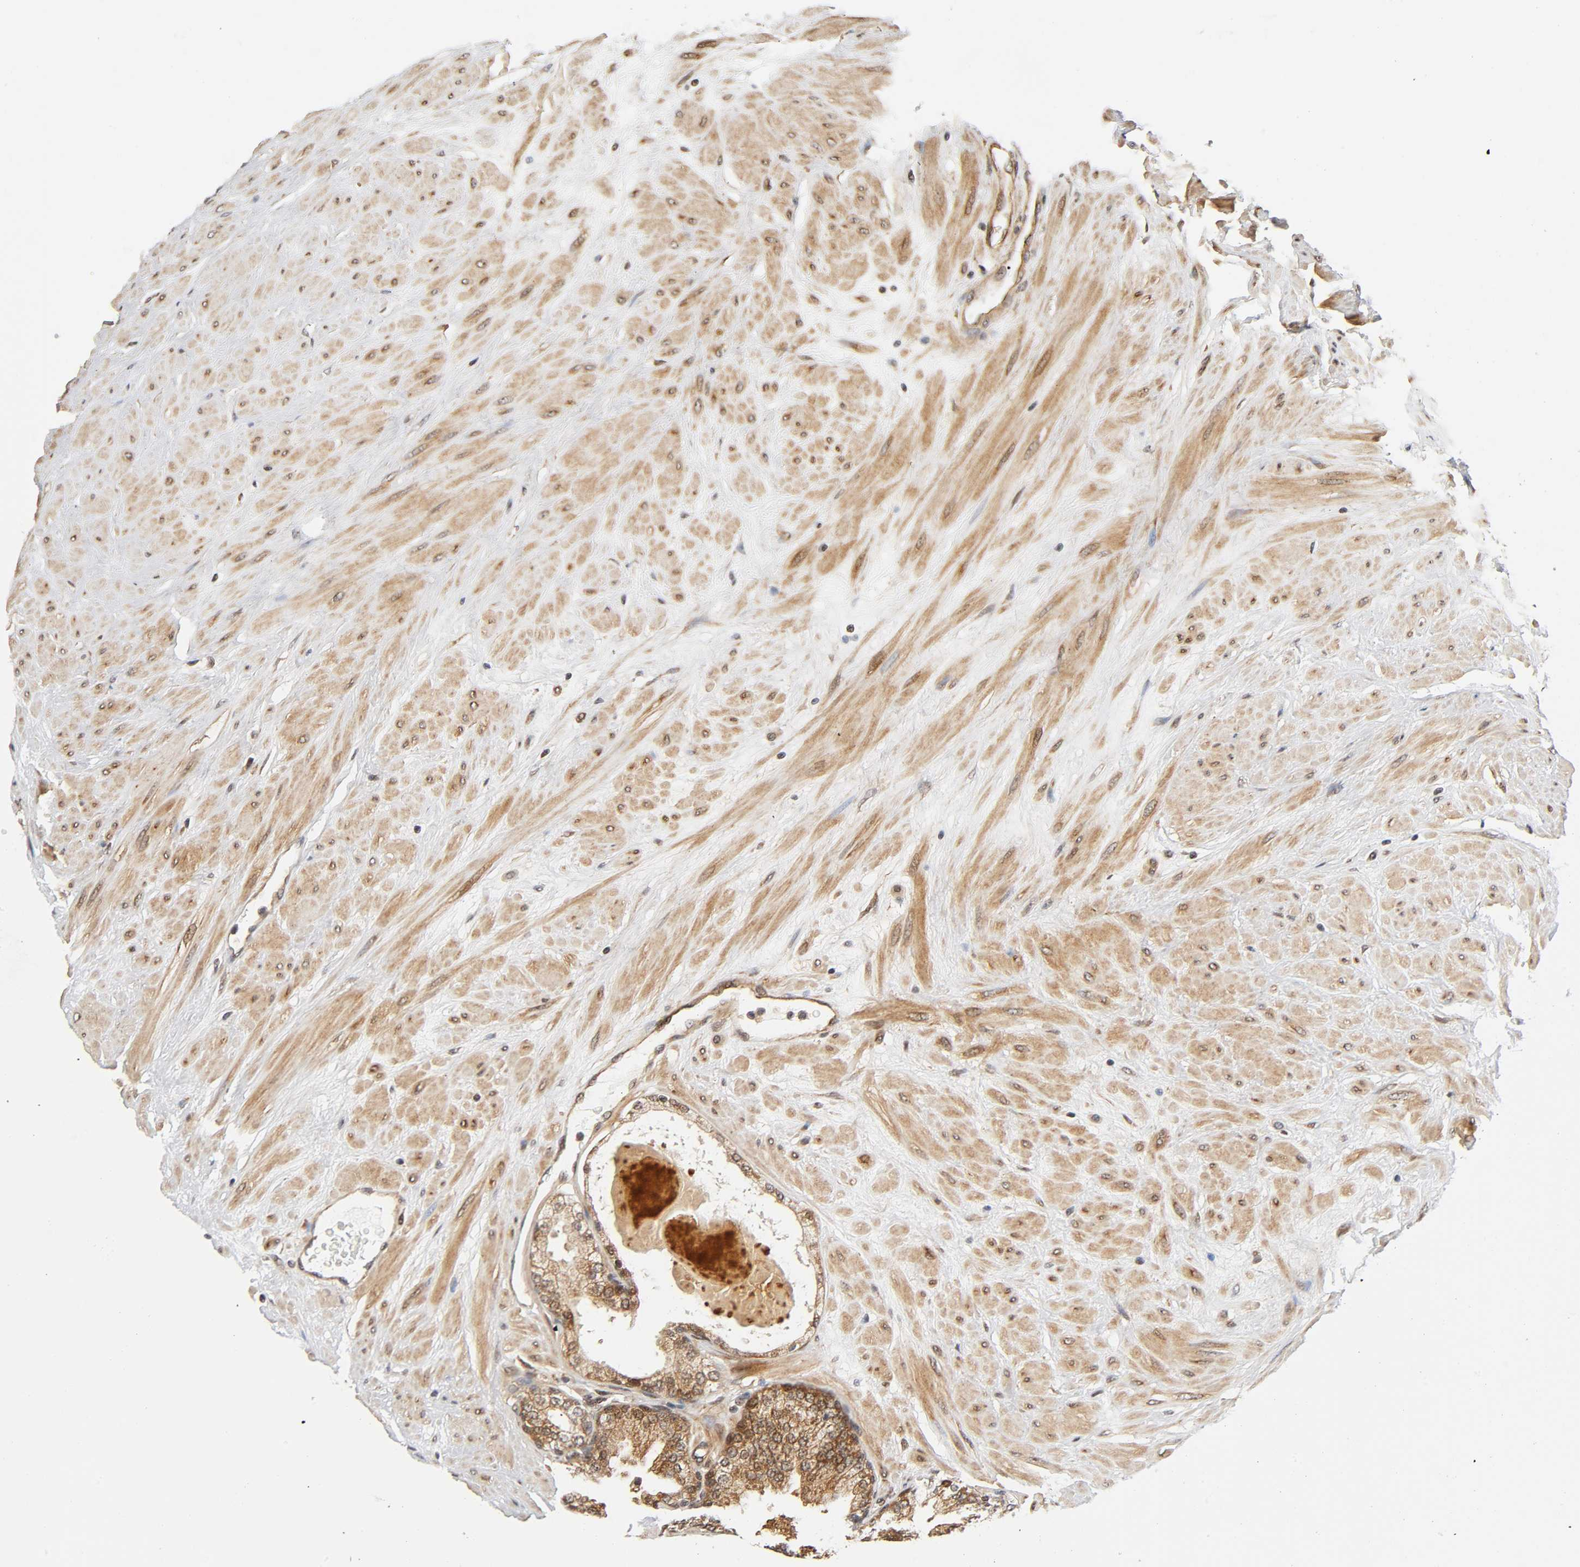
{"staining": {"intensity": "weak", "quantity": ">75%", "location": "cytoplasmic/membranous"}, "tissue": "prostate", "cell_type": "Glandular cells", "image_type": "normal", "snomed": [{"axis": "morphology", "description": "Normal tissue, NOS"}, {"axis": "topography", "description": "Prostate"}], "caption": "Protein staining of normal prostate reveals weak cytoplasmic/membranous expression in about >75% of glandular cells.", "gene": "IQCJ", "patient": {"sex": "male", "age": 51}}